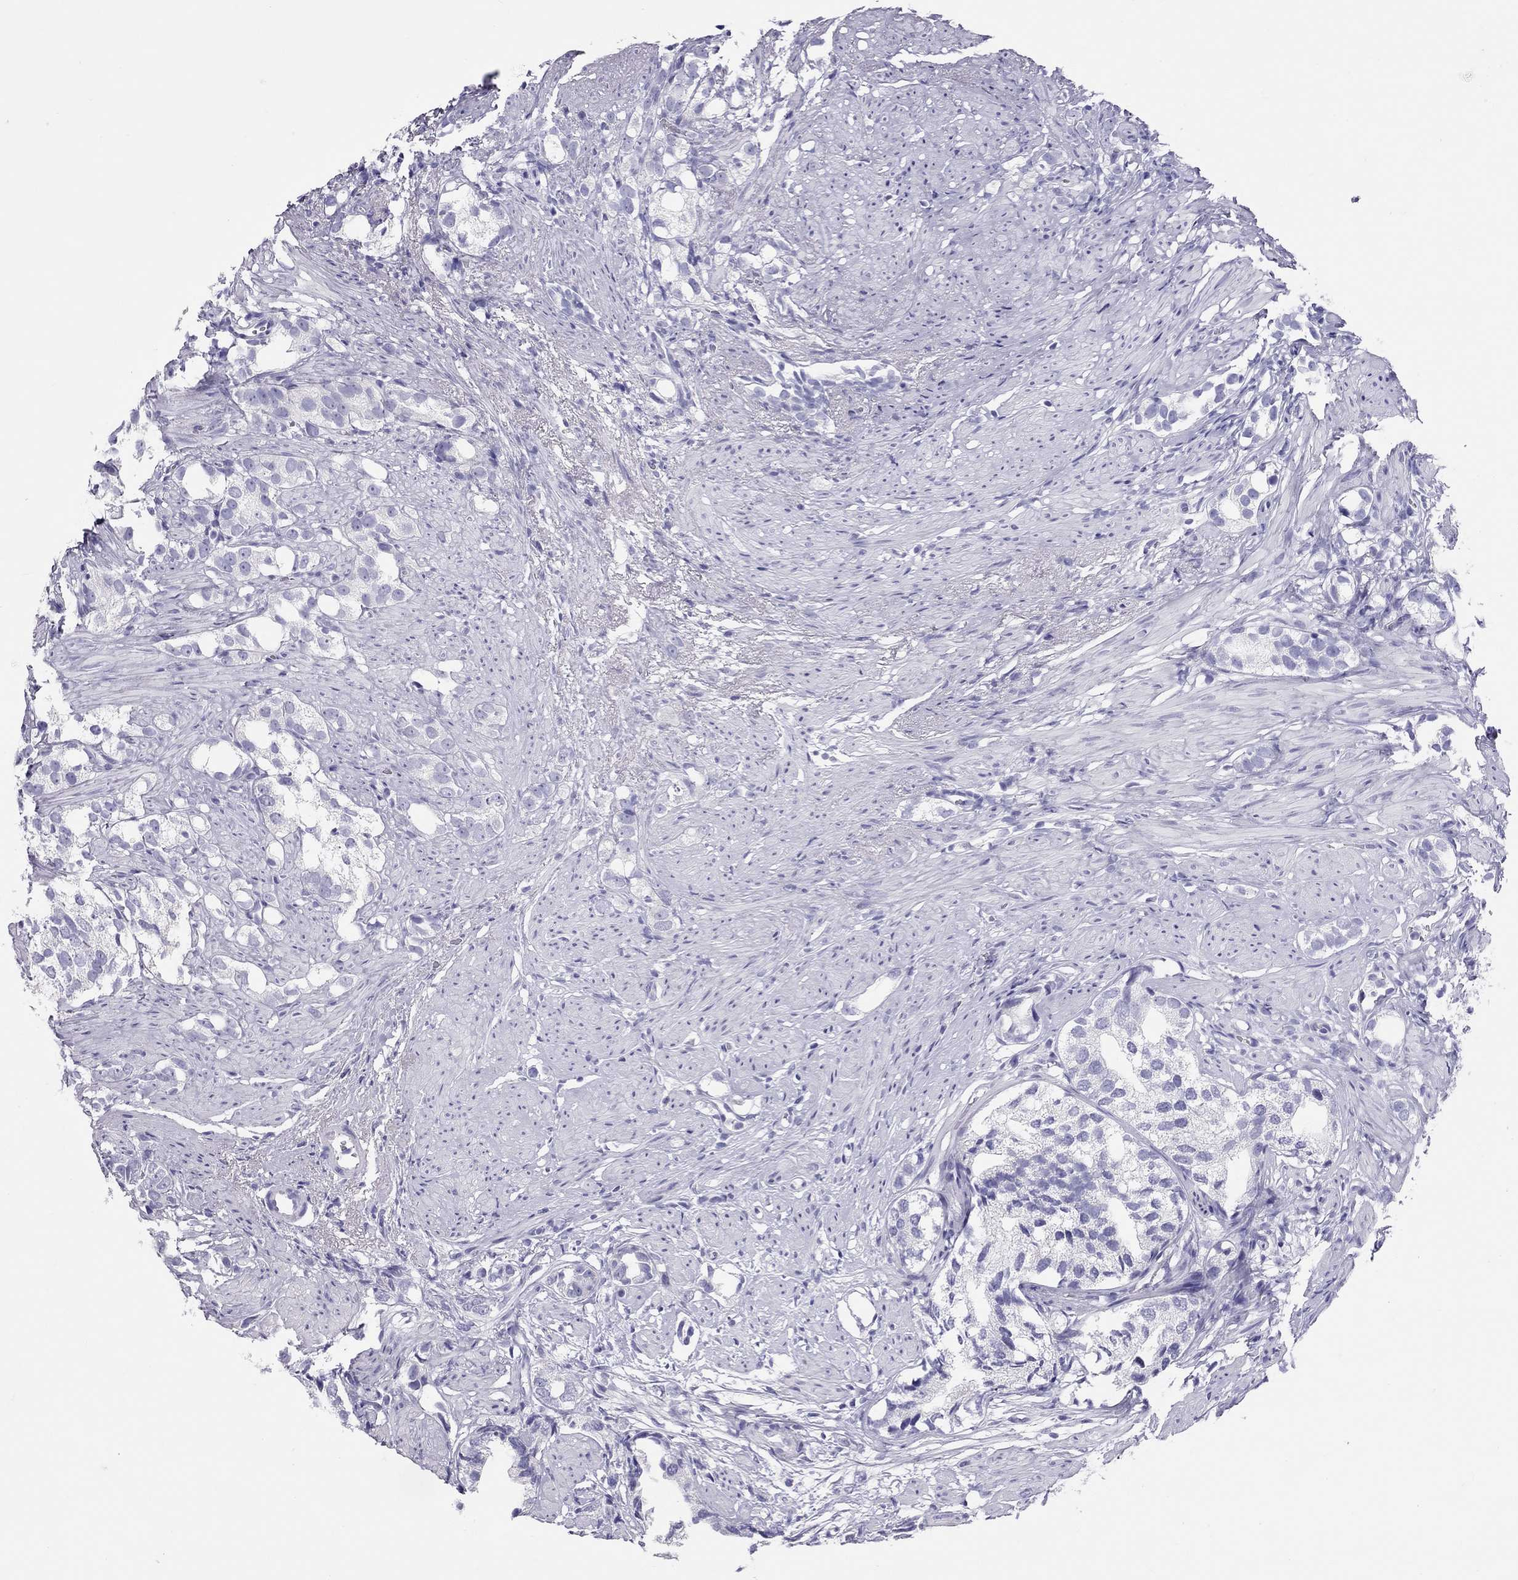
{"staining": {"intensity": "negative", "quantity": "none", "location": "none"}, "tissue": "prostate cancer", "cell_type": "Tumor cells", "image_type": "cancer", "snomed": [{"axis": "morphology", "description": "Adenocarcinoma, High grade"}, {"axis": "topography", "description": "Prostate"}], "caption": "Tumor cells show no significant protein positivity in prostate high-grade adenocarcinoma.", "gene": "PSMB11", "patient": {"sex": "male", "age": 82}}